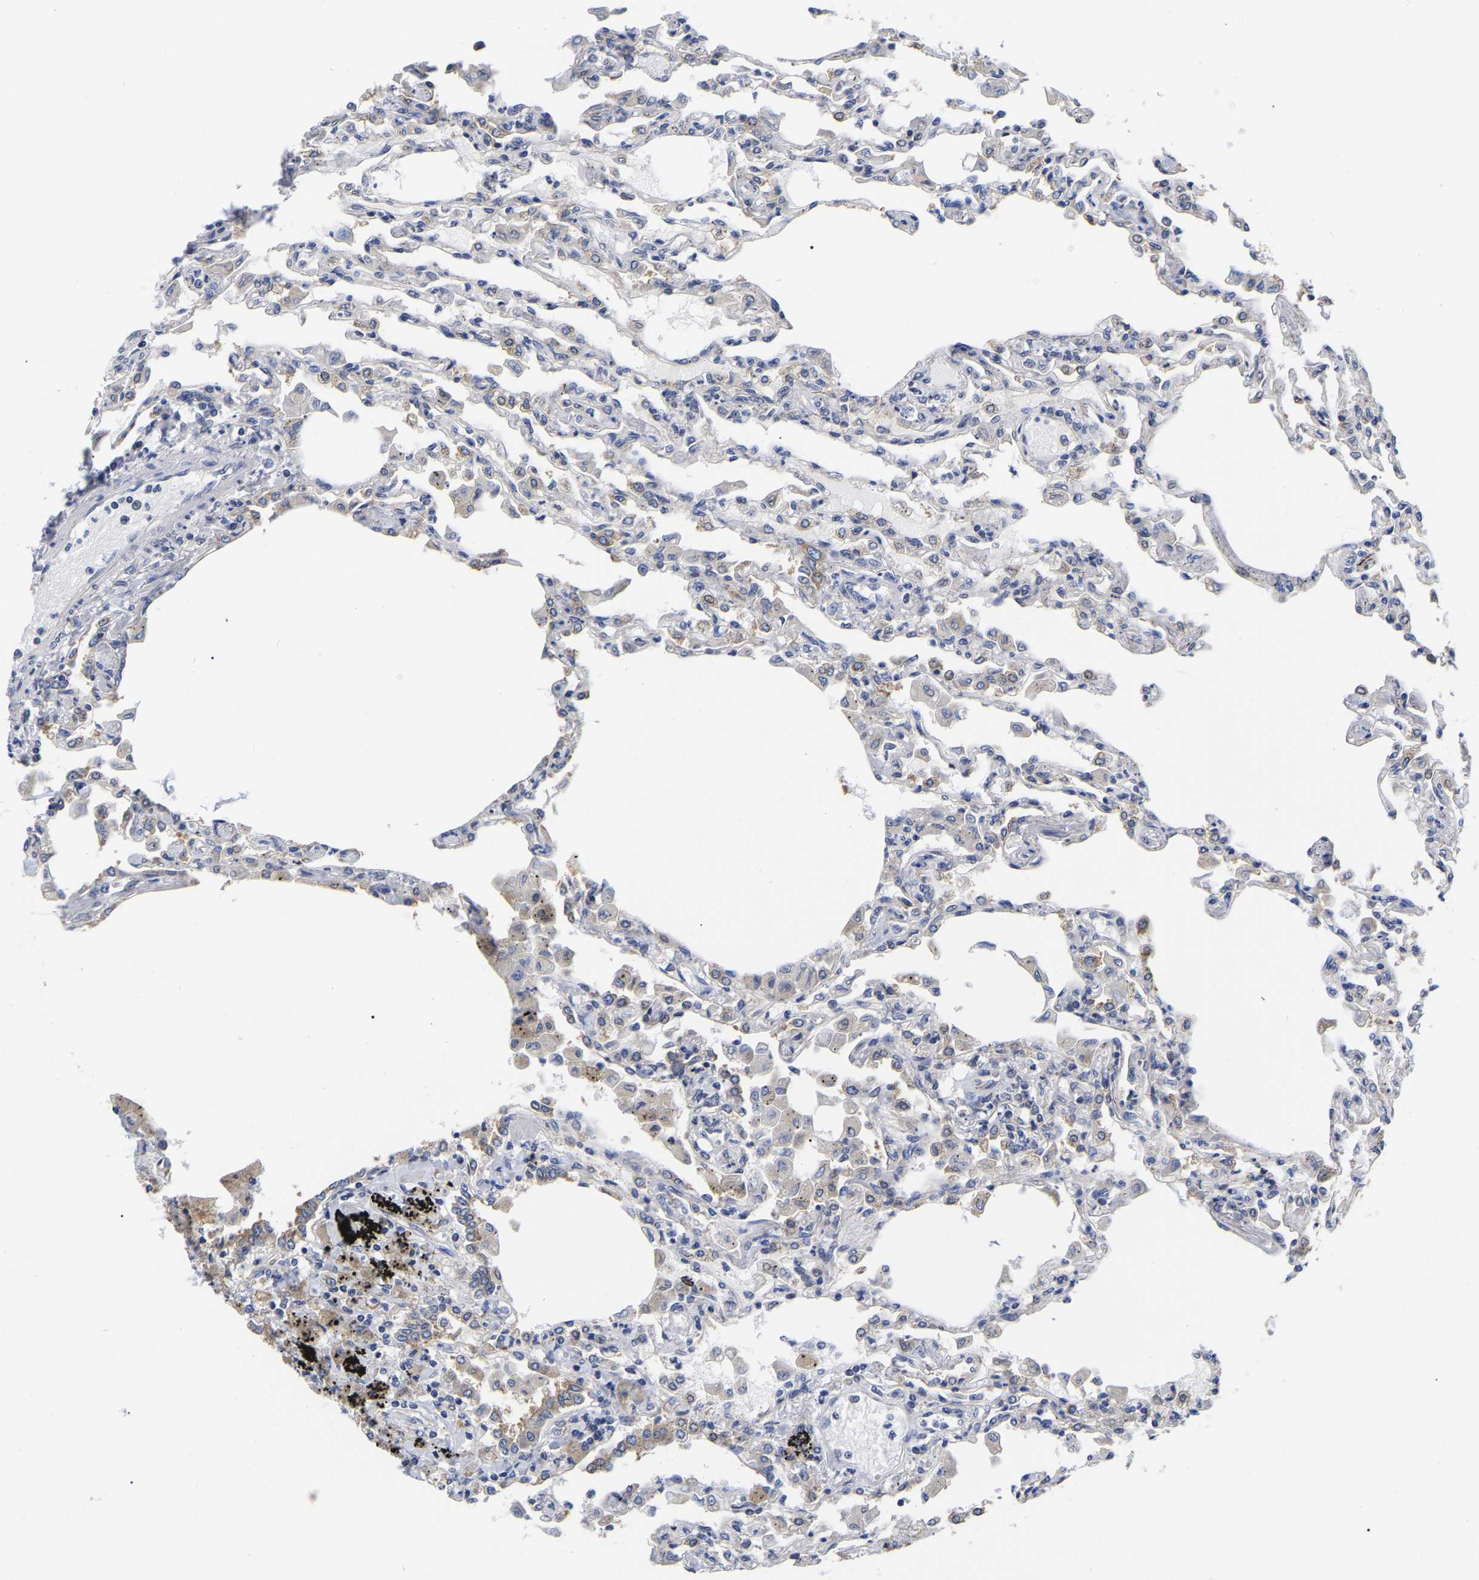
{"staining": {"intensity": "moderate", "quantity": "<25%", "location": "cytoplasmic/membranous"}, "tissue": "lung", "cell_type": "Alveolar cells", "image_type": "normal", "snomed": [{"axis": "morphology", "description": "Normal tissue, NOS"}, {"axis": "topography", "description": "Bronchus"}, {"axis": "topography", "description": "Lung"}], "caption": "Immunohistochemistry image of benign lung stained for a protein (brown), which demonstrates low levels of moderate cytoplasmic/membranous positivity in about <25% of alveolar cells.", "gene": "CFAP298", "patient": {"sex": "female", "age": 49}}